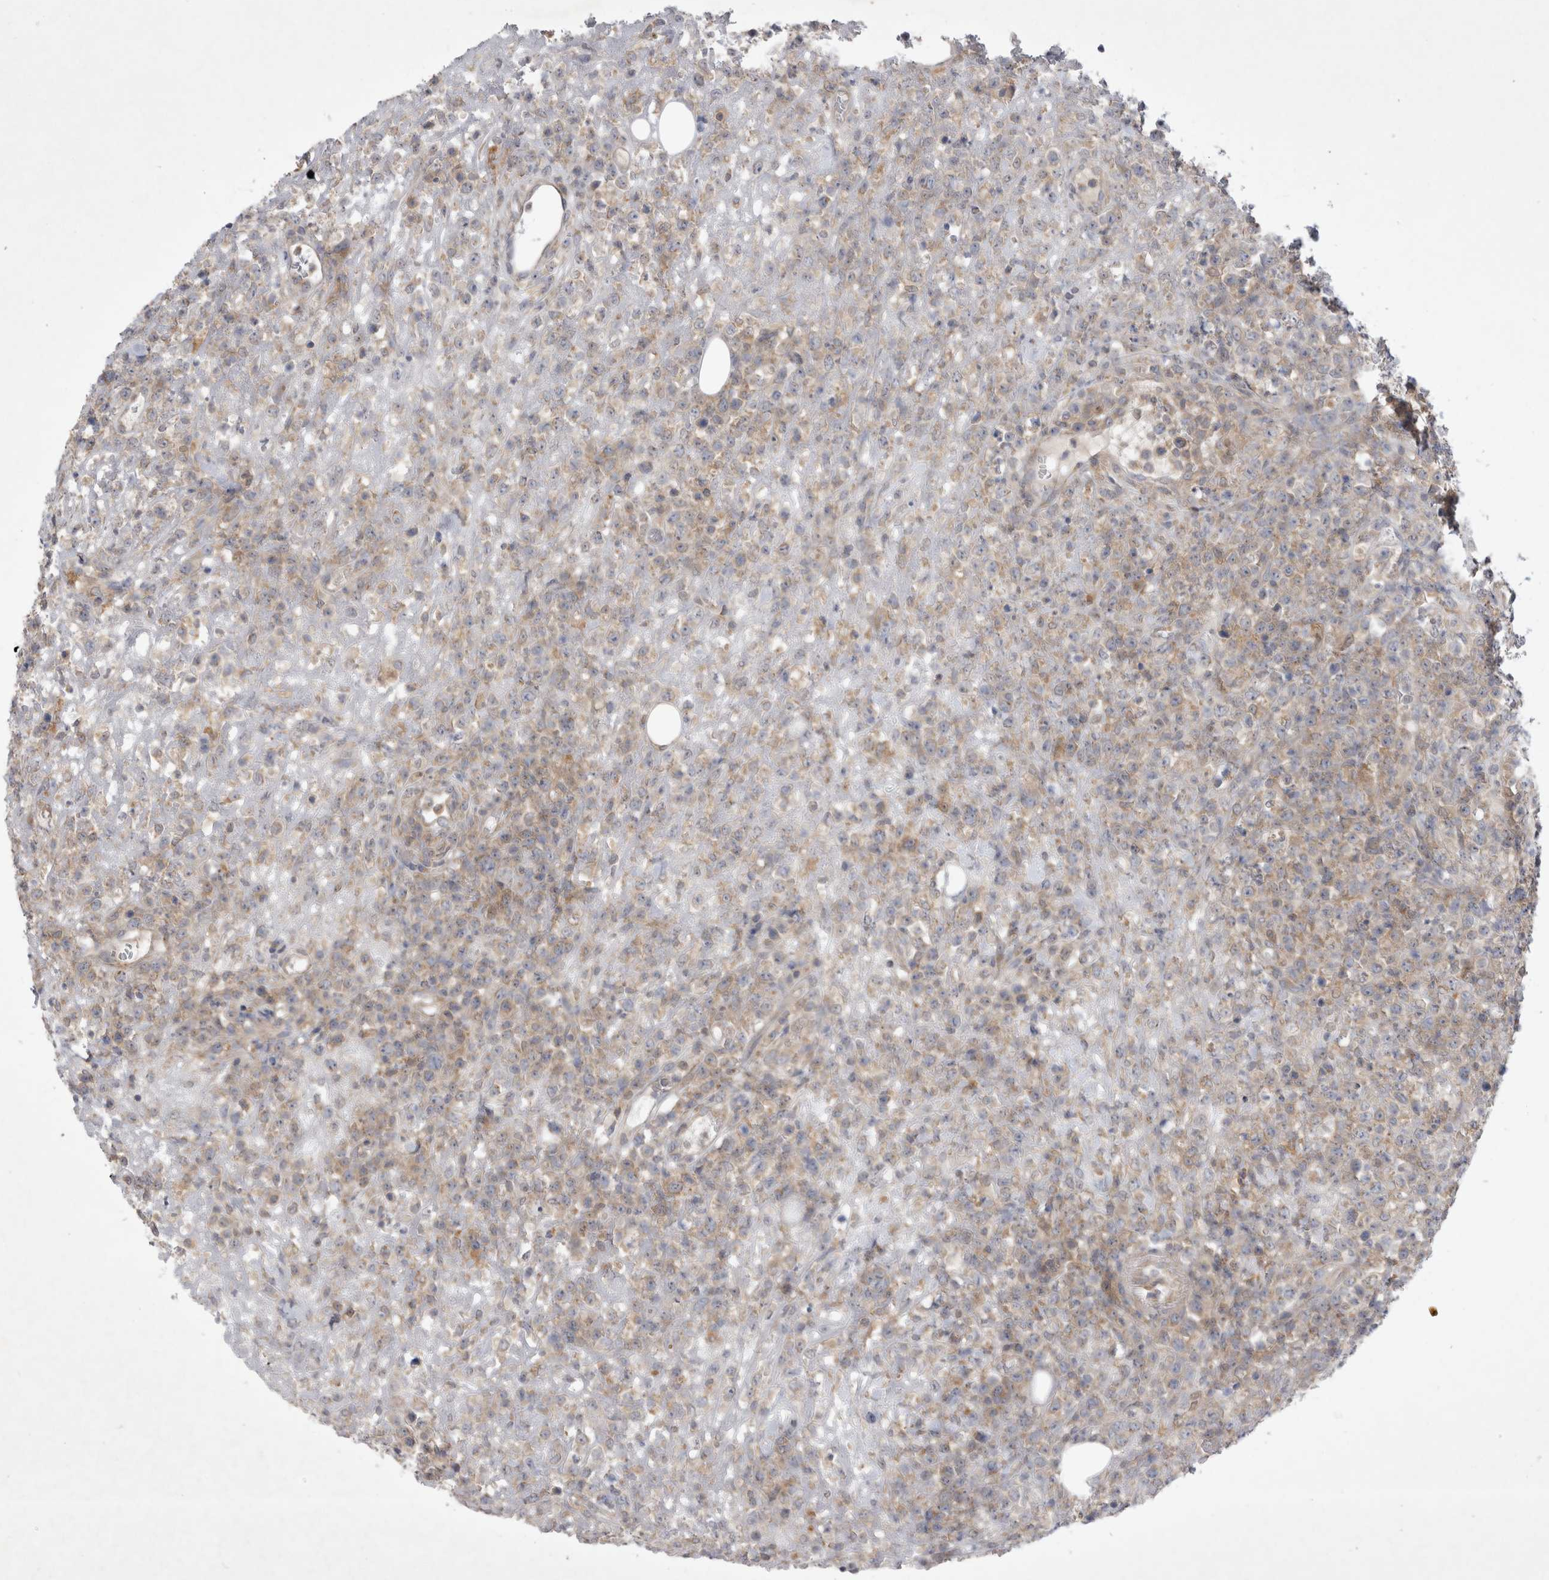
{"staining": {"intensity": "weak", "quantity": "25%-75%", "location": "cytoplasmic/membranous"}, "tissue": "lymphoma", "cell_type": "Tumor cells", "image_type": "cancer", "snomed": [{"axis": "morphology", "description": "Malignant lymphoma, non-Hodgkin's type, High grade"}, {"axis": "topography", "description": "Colon"}], "caption": "There is low levels of weak cytoplasmic/membranous staining in tumor cells of malignant lymphoma, non-Hodgkin's type (high-grade), as demonstrated by immunohistochemical staining (brown color).", "gene": "SRD5A3", "patient": {"sex": "female", "age": 53}}